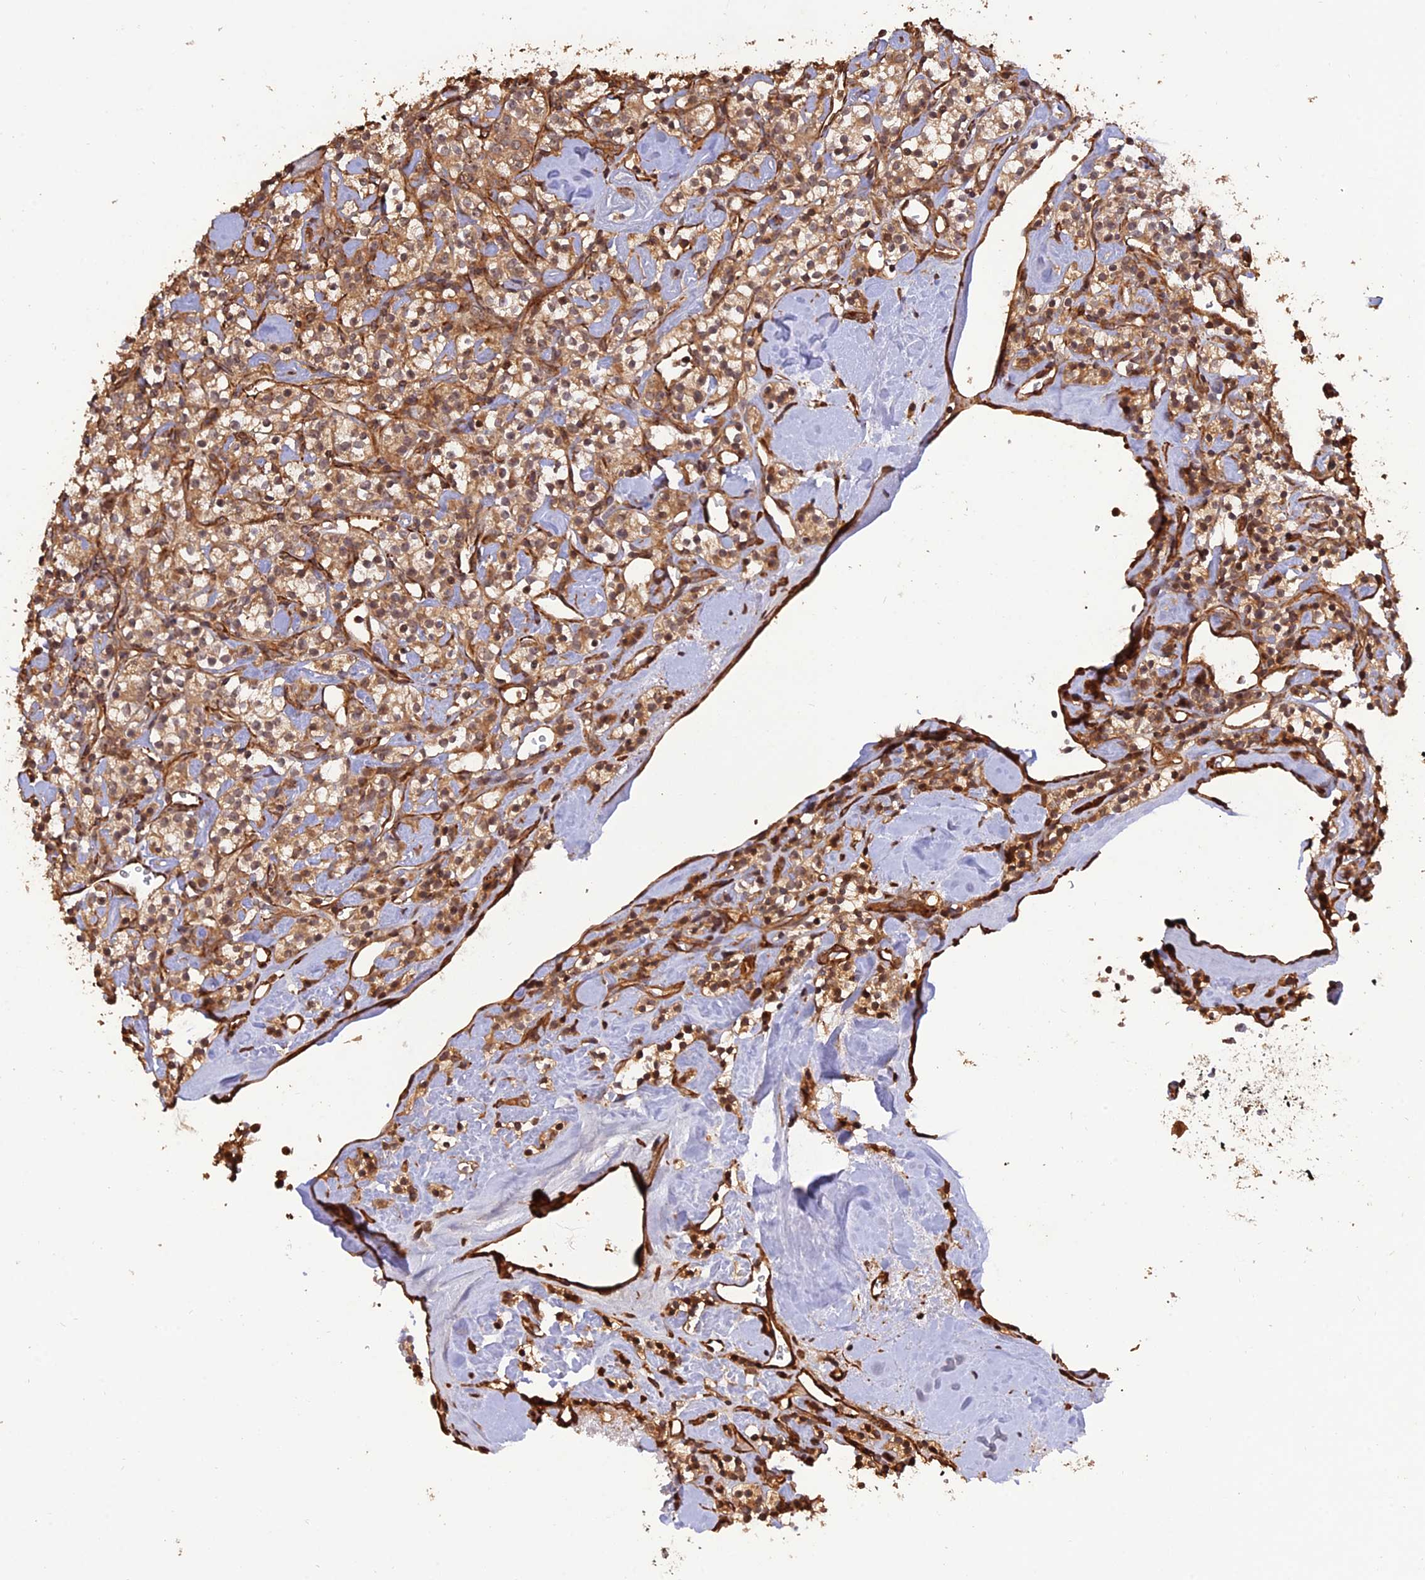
{"staining": {"intensity": "moderate", "quantity": ">75%", "location": "cytoplasmic/membranous"}, "tissue": "renal cancer", "cell_type": "Tumor cells", "image_type": "cancer", "snomed": [{"axis": "morphology", "description": "Adenocarcinoma, NOS"}, {"axis": "topography", "description": "Kidney"}], "caption": "The immunohistochemical stain labels moderate cytoplasmic/membranous positivity in tumor cells of renal cancer tissue.", "gene": "CREBL2", "patient": {"sex": "male", "age": 77}}